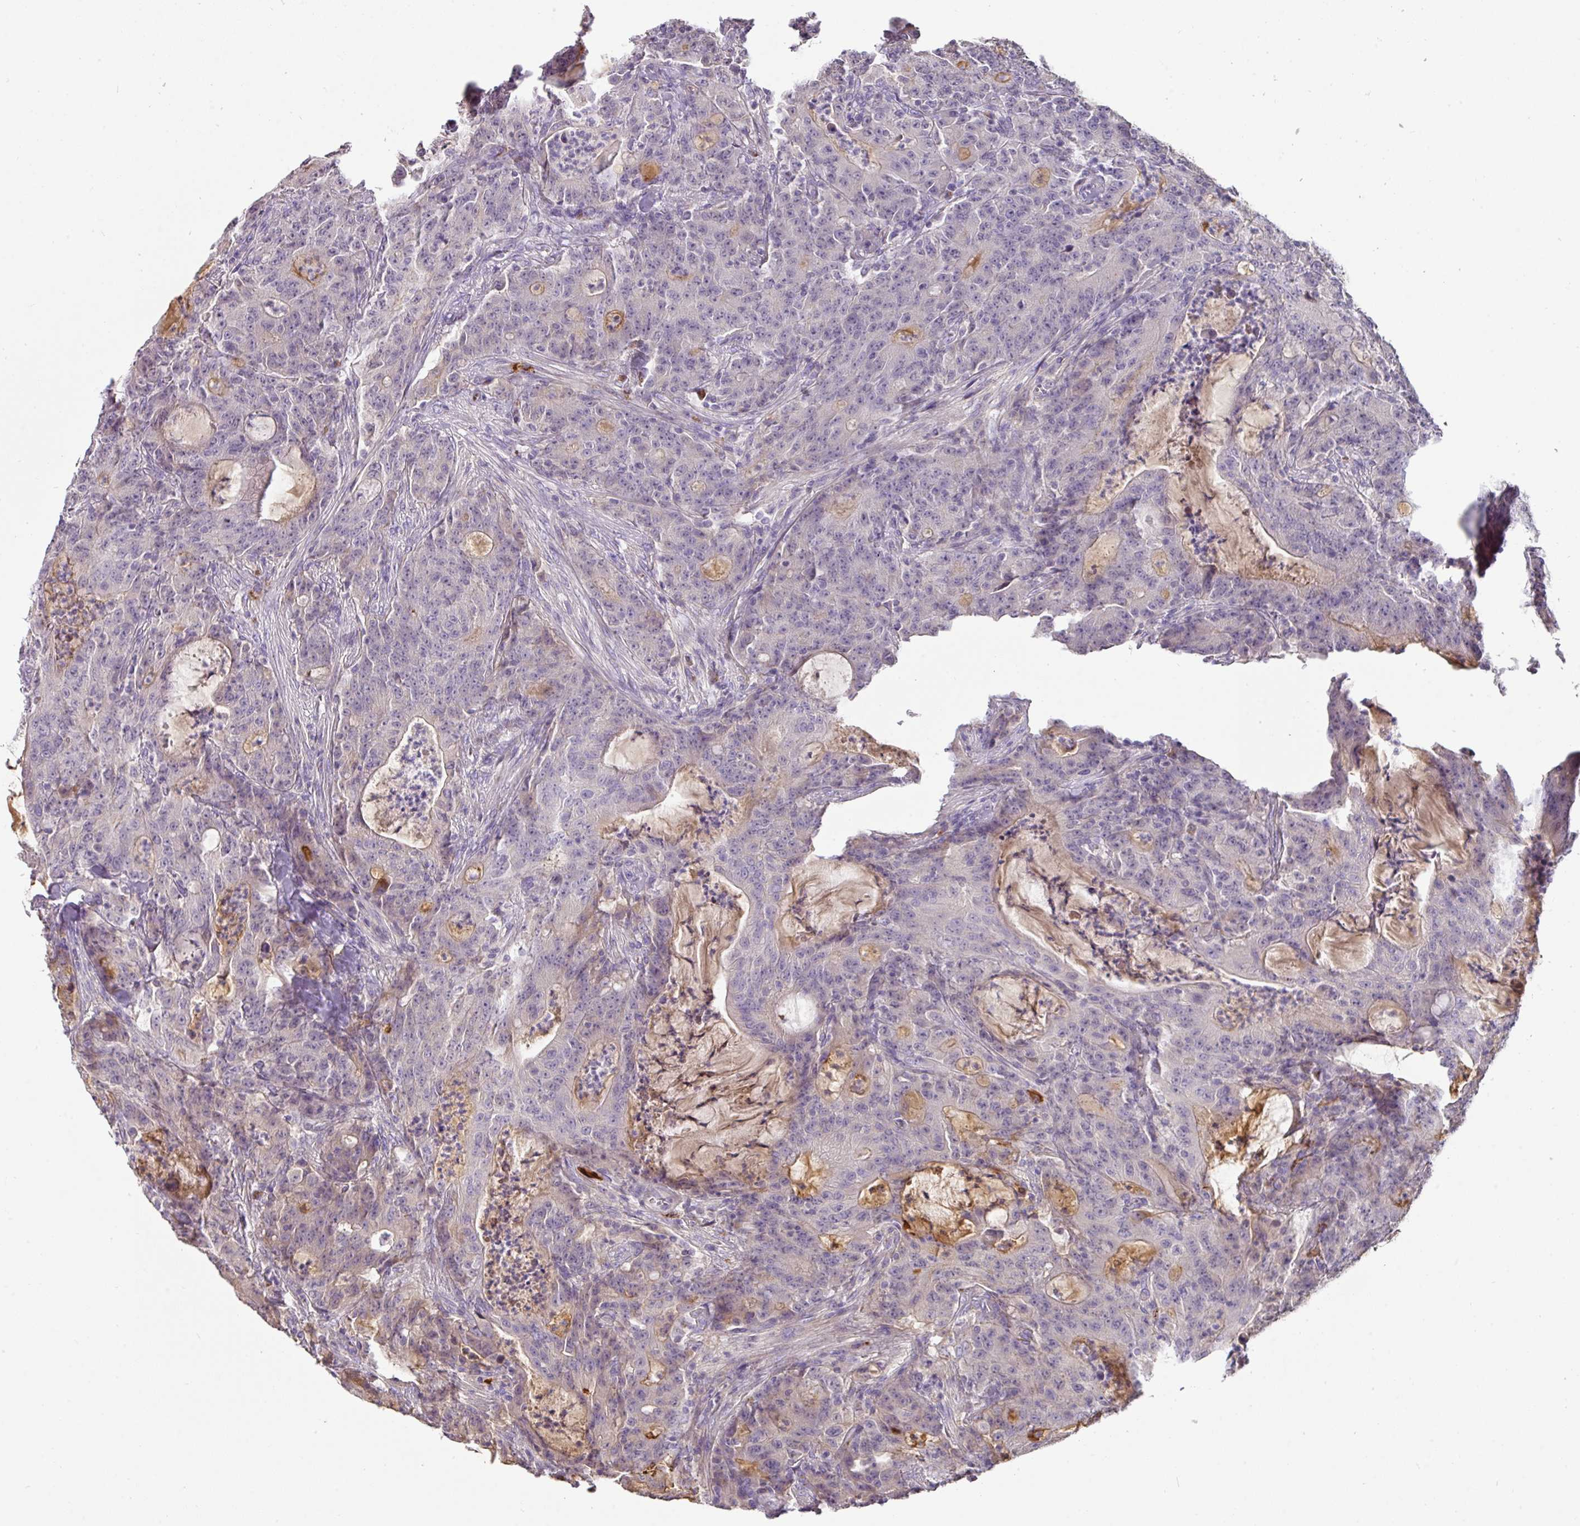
{"staining": {"intensity": "moderate", "quantity": "<25%", "location": "cytoplasmic/membranous"}, "tissue": "colorectal cancer", "cell_type": "Tumor cells", "image_type": "cancer", "snomed": [{"axis": "morphology", "description": "Adenocarcinoma, NOS"}, {"axis": "topography", "description": "Colon"}], "caption": "Tumor cells exhibit moderate cytoplasmic/membranous expression in approximately <25% of cells in colorectal cancer (adenocarcinoma).", "gene": "CCZ1", "patient": {"sex": "male", "age": 83}}